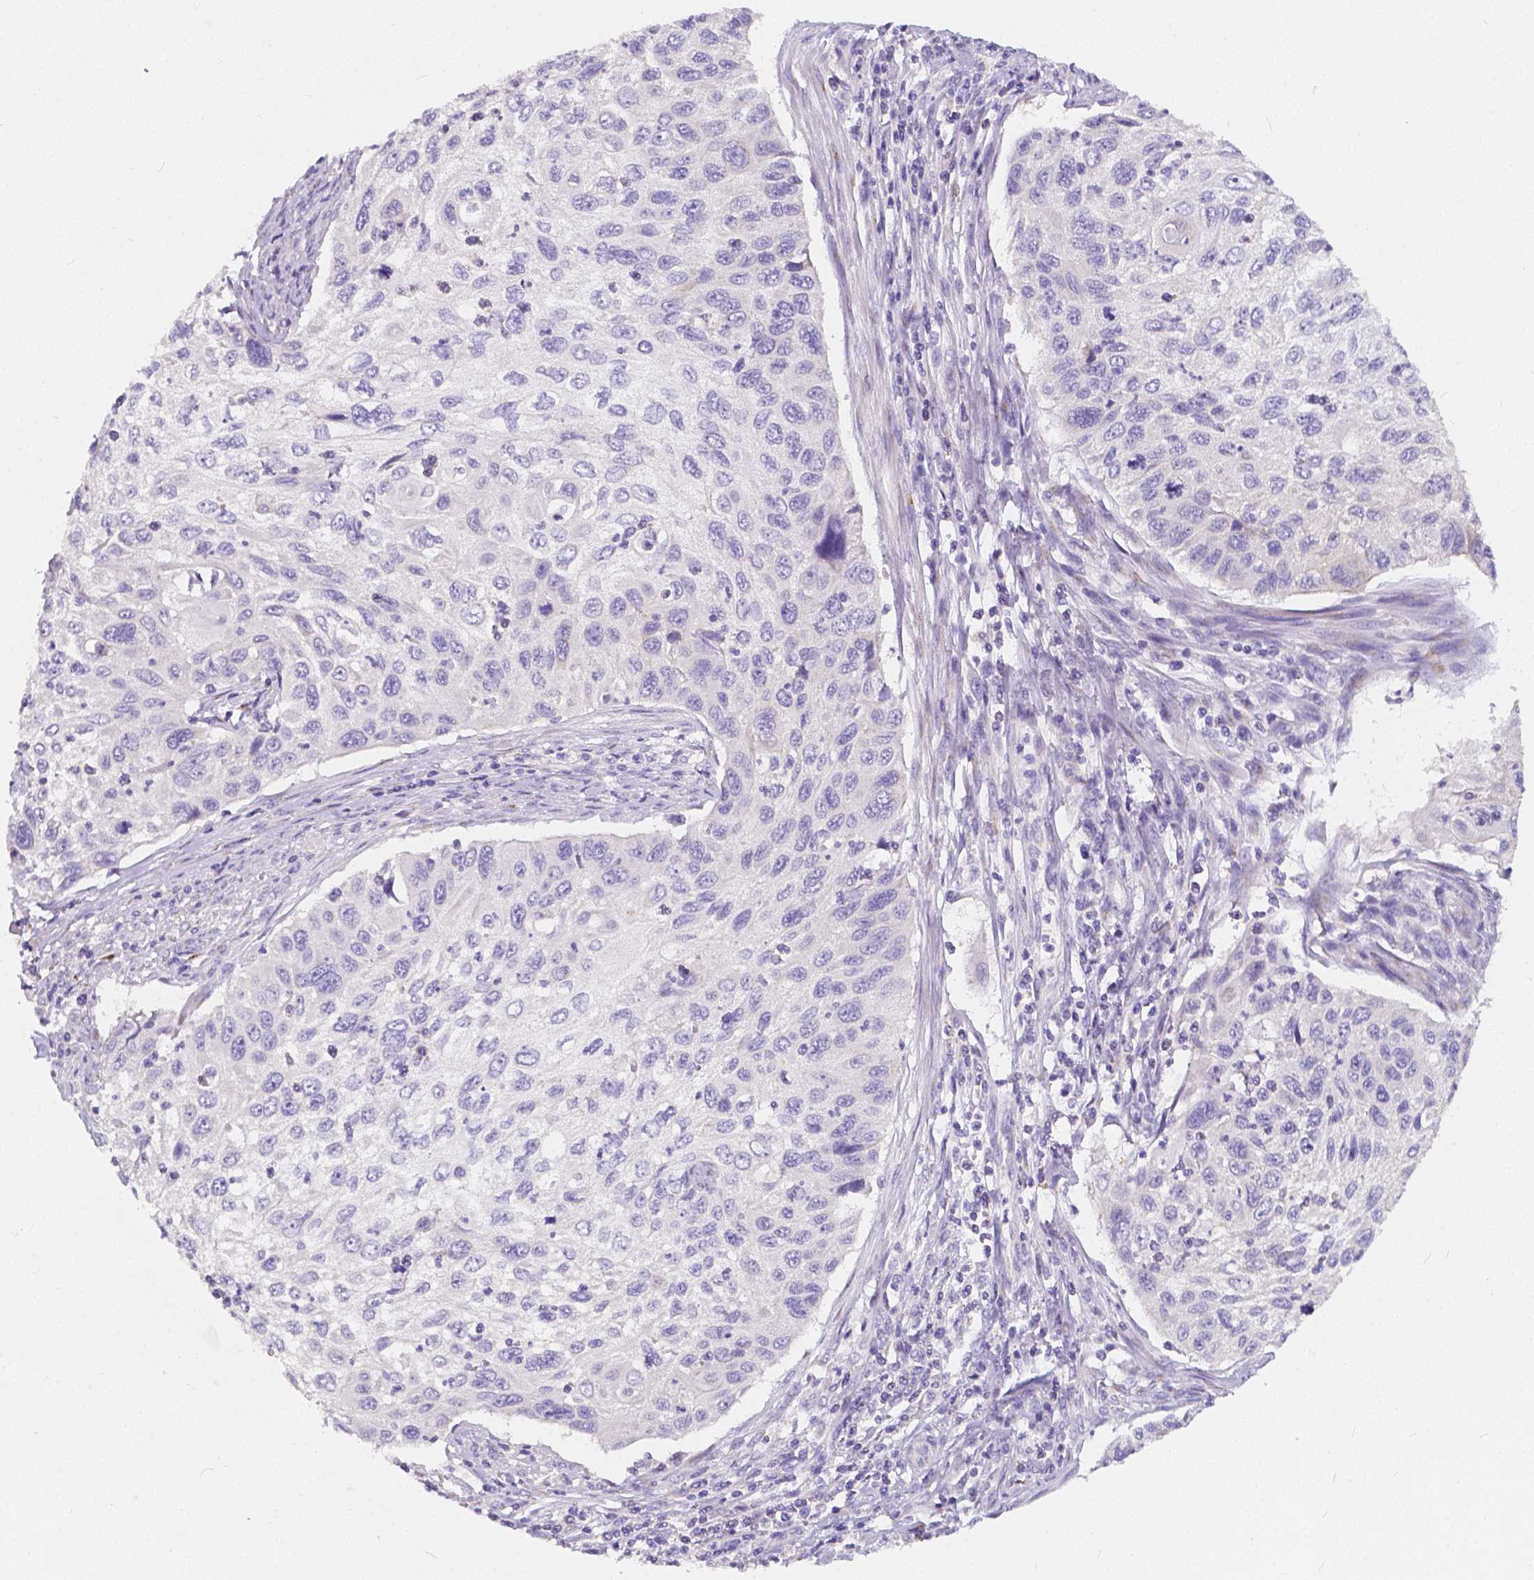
{"staining": {"intensity": "negative", "quantity": "none", "location": "none"}, "tissue": "cervical cancer", "cell_type": "Tumor cells", "image_type": "cancer", "snomed": [{"axis": "morphology", "description": "Squamous cell carcinoma, NOS"}, {"axis": "topography", "description": "Cervix"}], "caption": "Squamous cell carcinoma (cervical) stained for a protein using IHC displays no staining tumor cells.", "gene": "RNF186", "patient": {"sex": "female", "age": 70}}